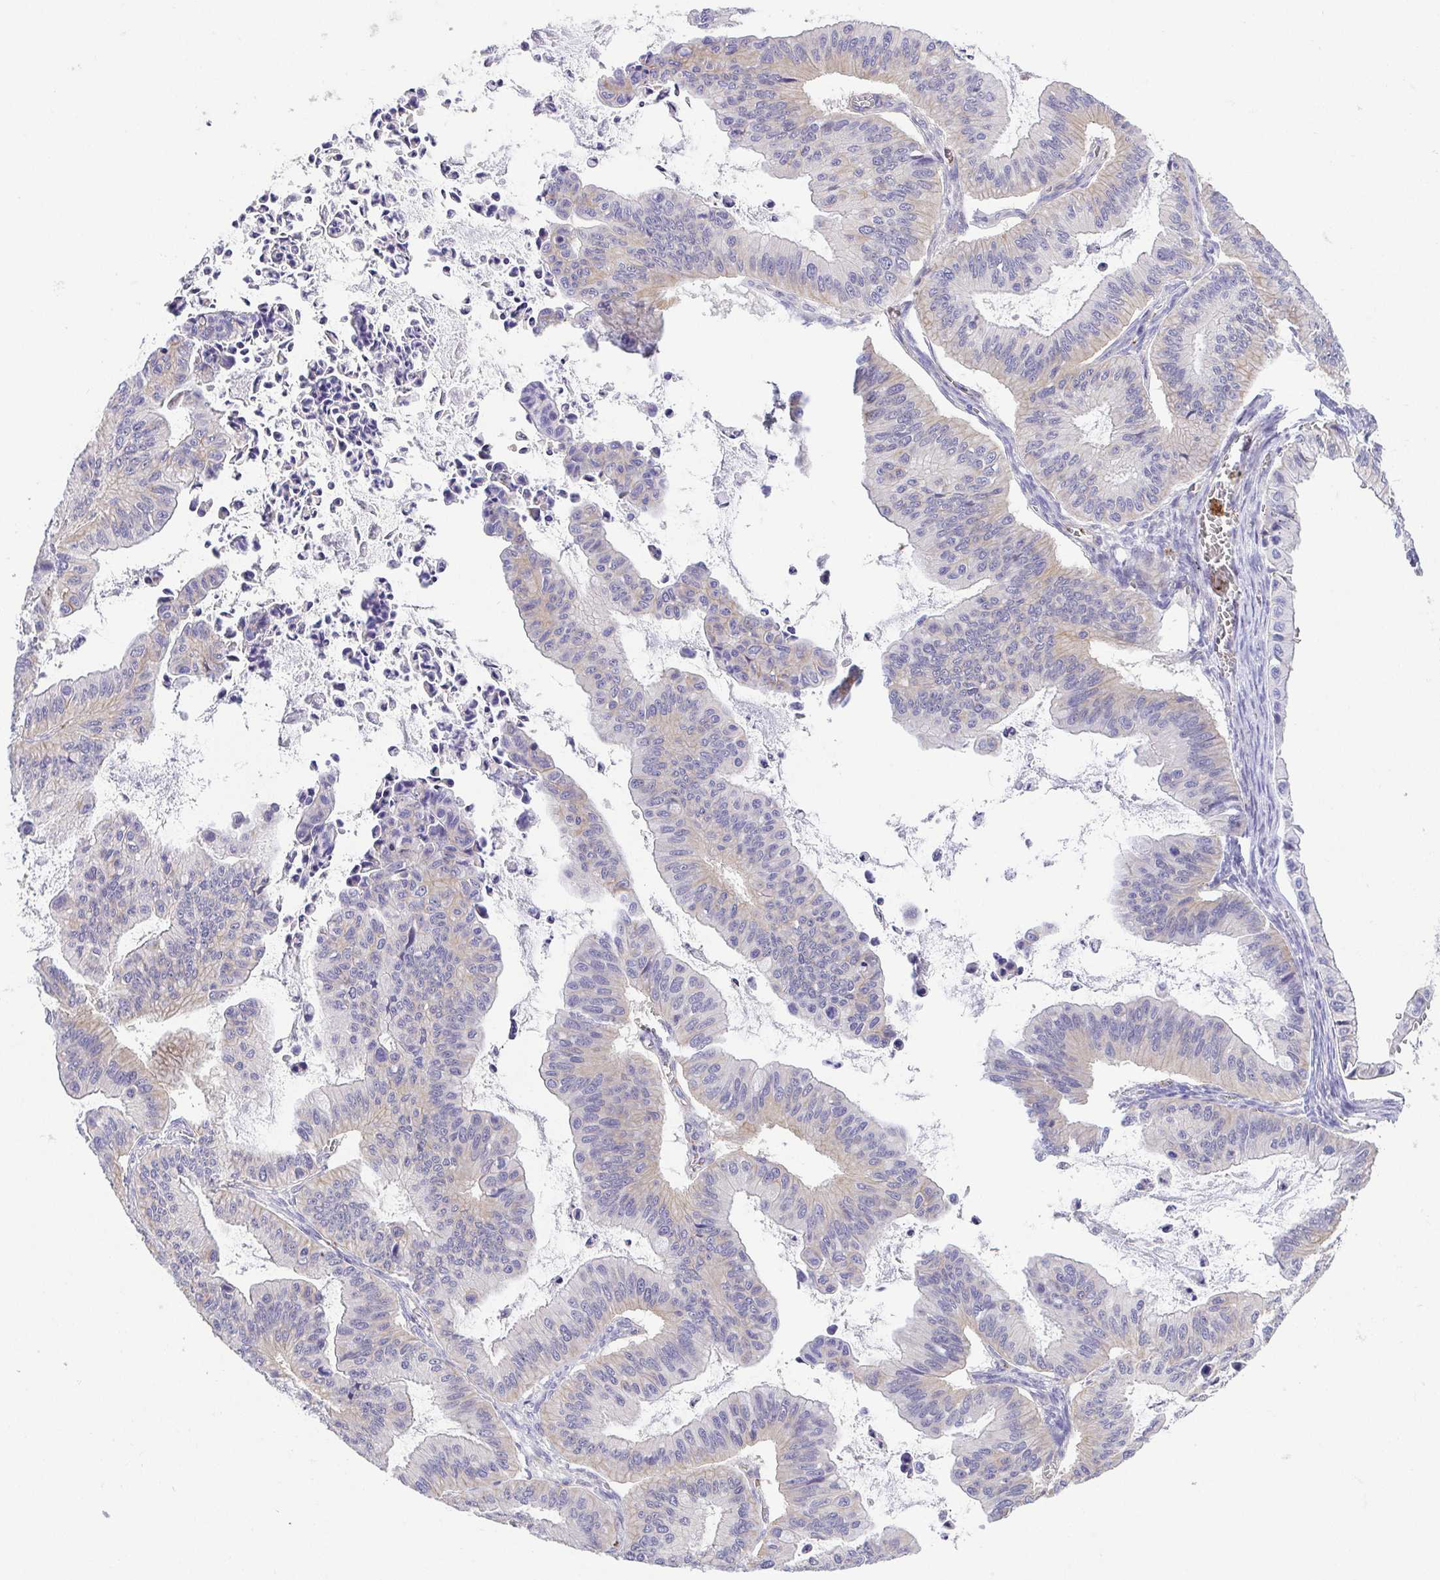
{"staining": {"intensity": "weak", "quantity": "<25%", "location": "cytoplasmic/membranous"}, "tissue": "ovarian cancer", "cell_type": "Tumor cells", "image_type": "cancer", "snomed": [{"axis": "morphology", "description": "Cystadenocarcinoma, mucinous, NOS"}, {"axis": "topography", "description": "Ovary"}], "caption": "IHC histopathology image of neoplastic tissue: human mucinous cystadenocarcinoma (ovarian) stained with DAB exhibits no significant protein positivity in tumor cells.", "gene": "PRR14L", "patient": {"sex": "female", "age": 72}}